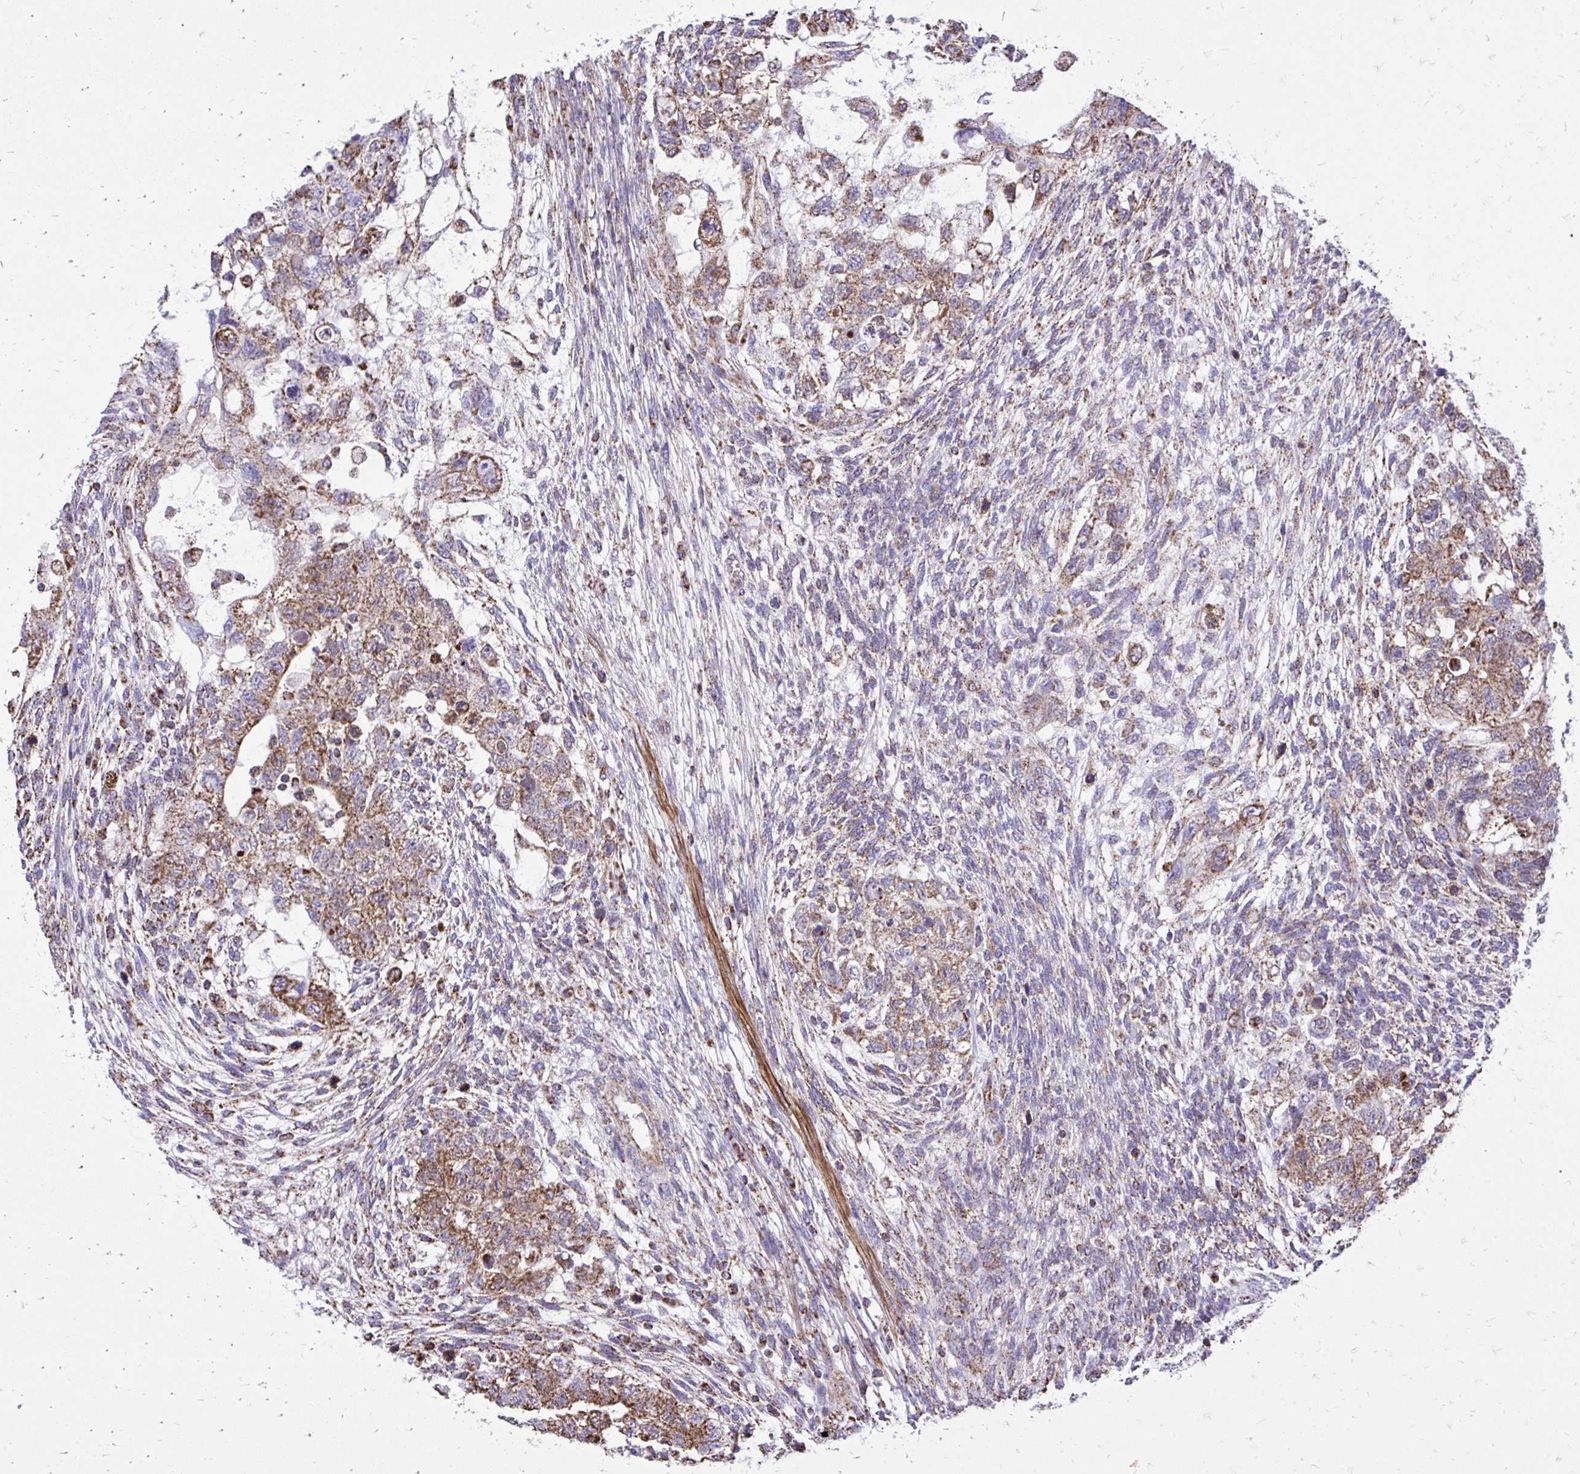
{"staining": {"intensity": "moderate", "quantity": ">75%", "location": "cytoplasmic/membranous"}, "tissue": "testis cancer", "cell_type": "Tumor cells", "image_type": "cancer", "snomed": [{"axis": "morphology", "description": "Normal tissue, NOS"}, {"axis": "morphology", "description": "Carcinoma, Embryonal, NOS"}, {"axis": "topography", "description": "Testis"}], "caption": "Embryonal carcinoma (testis) tissue reveals moderate cytoplasmic/membranous staining in about >75% of tumor cells (DAB IHC, brown staining for protein, blue staining for nuclei).", "gene": "UBE2C", "patient": {"sex": "male", "age": 36}}